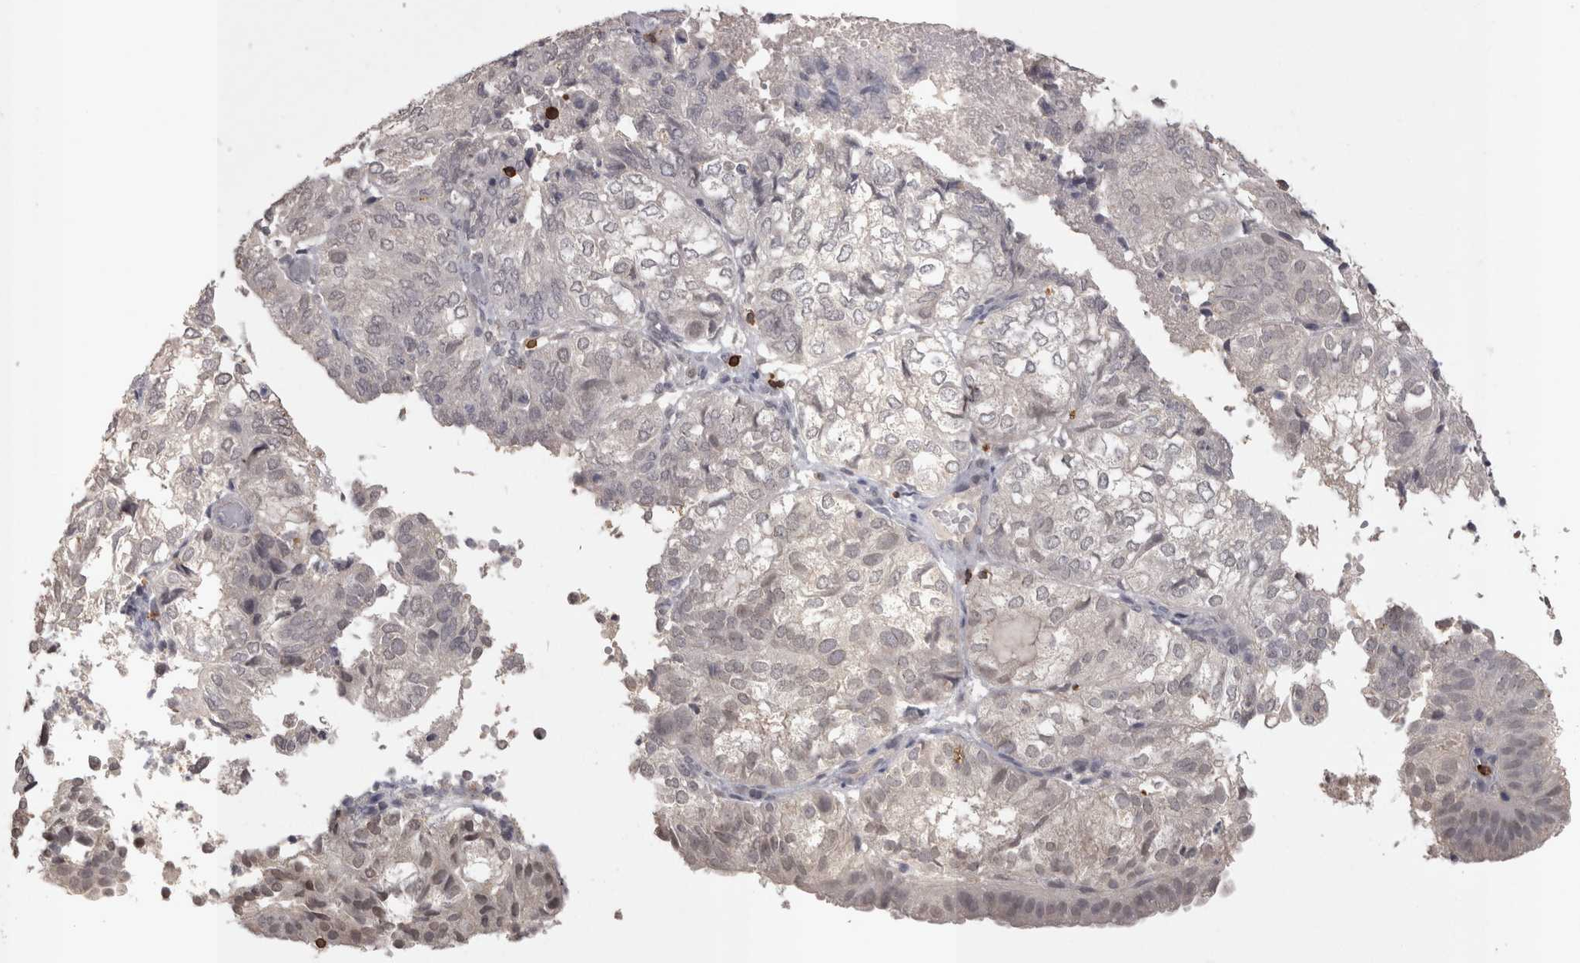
{"staining": {"intensity": "moderate", "quantity": "<25%", "location": "nuclear"}, "tissue": "endometrial cancer", "cell_type": "Tumor cells", "image_type": "cancer", "snomed": [{"axis": "morphology", "description": "Adenocarcinoma, NOS"}, {"axis": "topography", "description": "Uterus"}], "caption": "The image shows staining of adenocarcinoma (endometrial), revealing moderate nuclear protein positivity (brown color) within tumor cells. (IHC, brightfield microscopy, high magnification).", "gene": "SKAP1", "patient": {"sex": "female", "age": 60}}